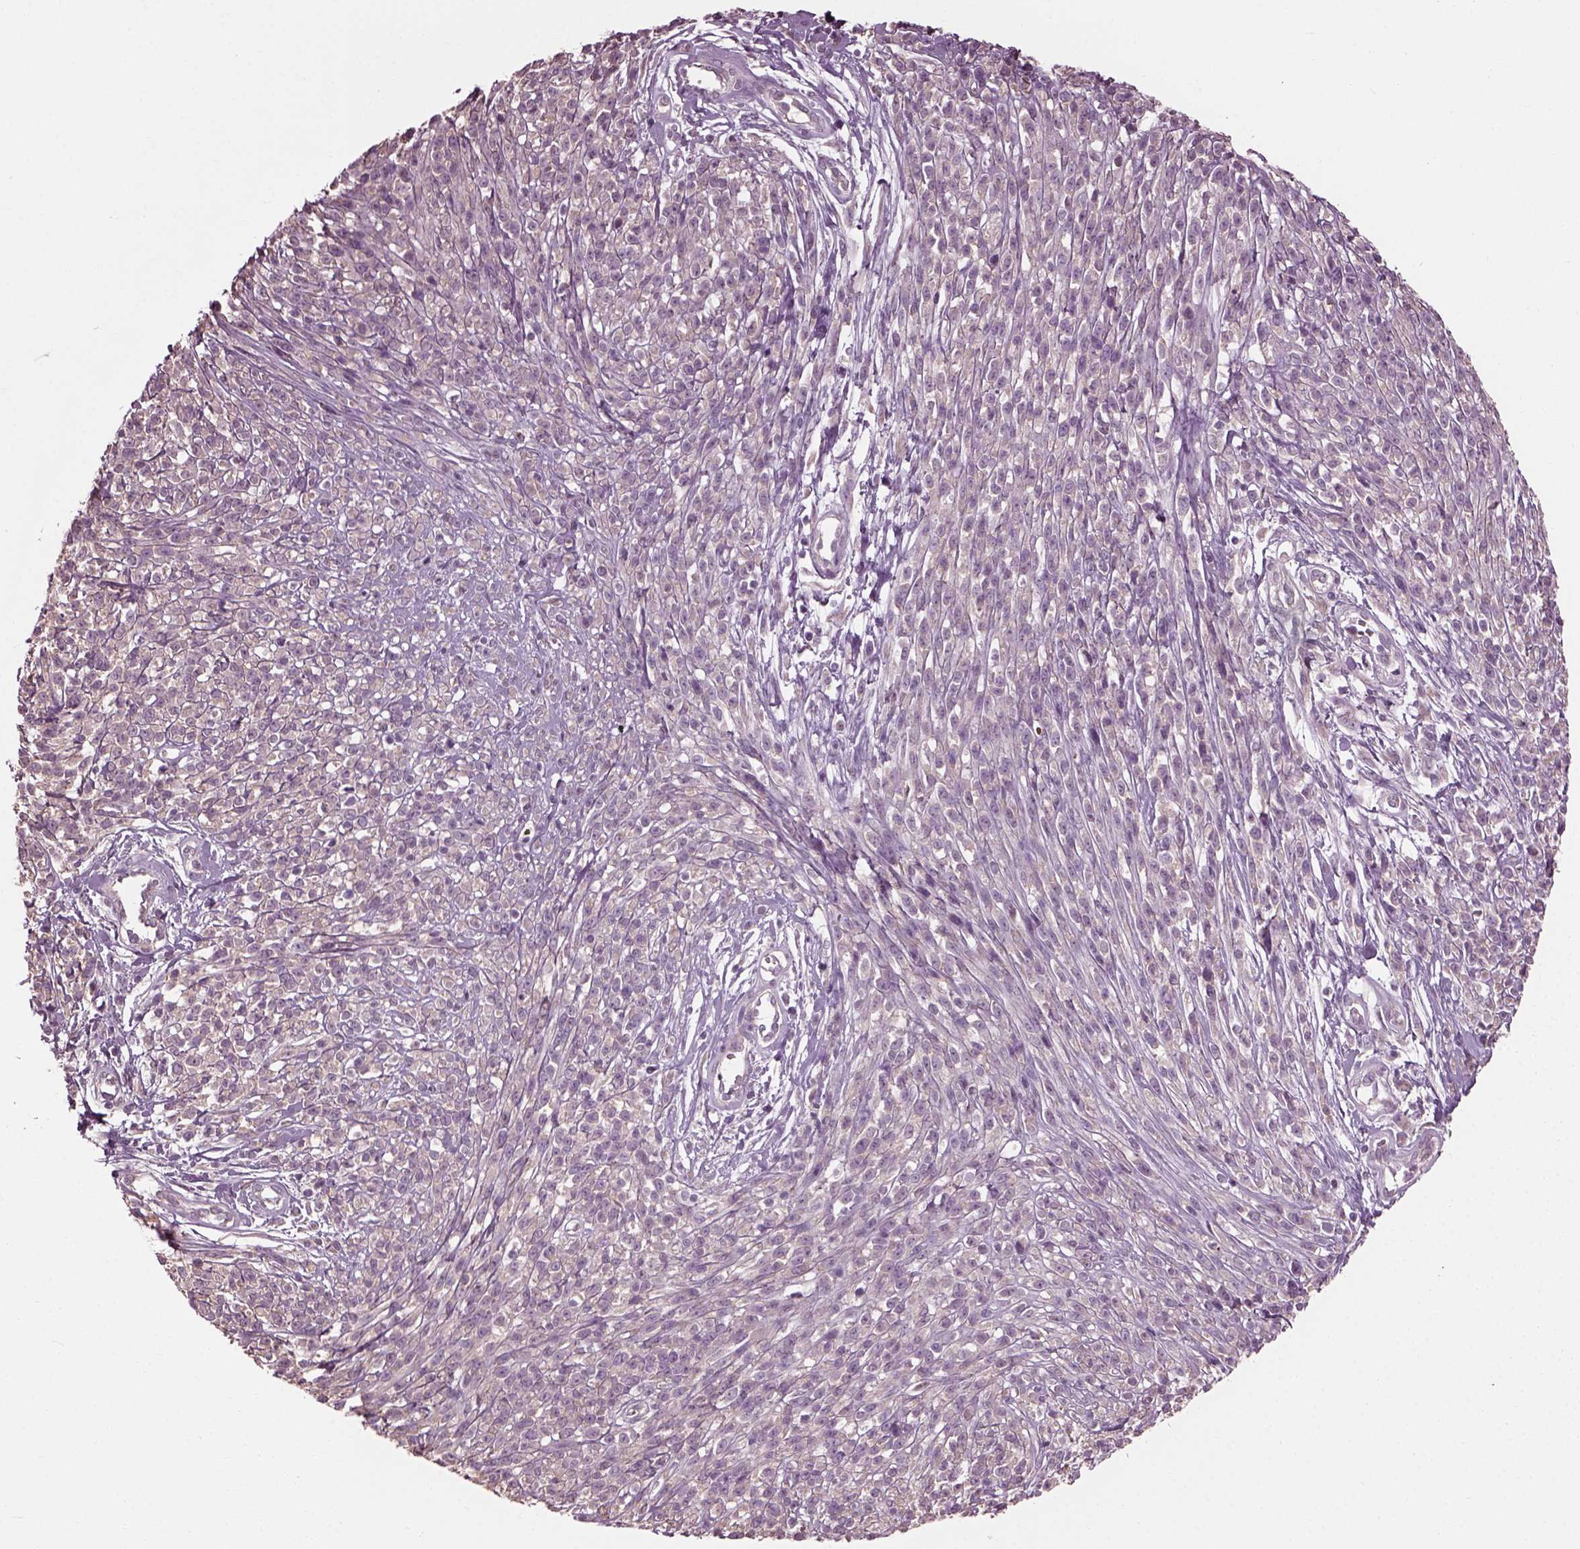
{"staining": {"intensity": "negative", "quantity": "none", "location": "none"}, "tissue": "melanoma", "cell_type": "Tumor cells", "image_type": "cancer", "snomed": [{"axis": "morphology", "description": "Malignant melanoma, NOS"}, {"axis": "topography", "description": "Skin"}, {"axis": "topography", "description": "Skin of trunk"}], "caption": "A high-resolution micrograph shows immunohistochemistry staining of melanoma, which demonstrates no significant expression in tumor cells. (Stains: DAB (3,3'-diaminobenzidine) immunohistochemistry (IHC) with hematoxylin counter stain, Microscopy: brightfield microscopy at high magnification).", "gene": "CABP5", "patient": {"sex": "male", "age": 74}}